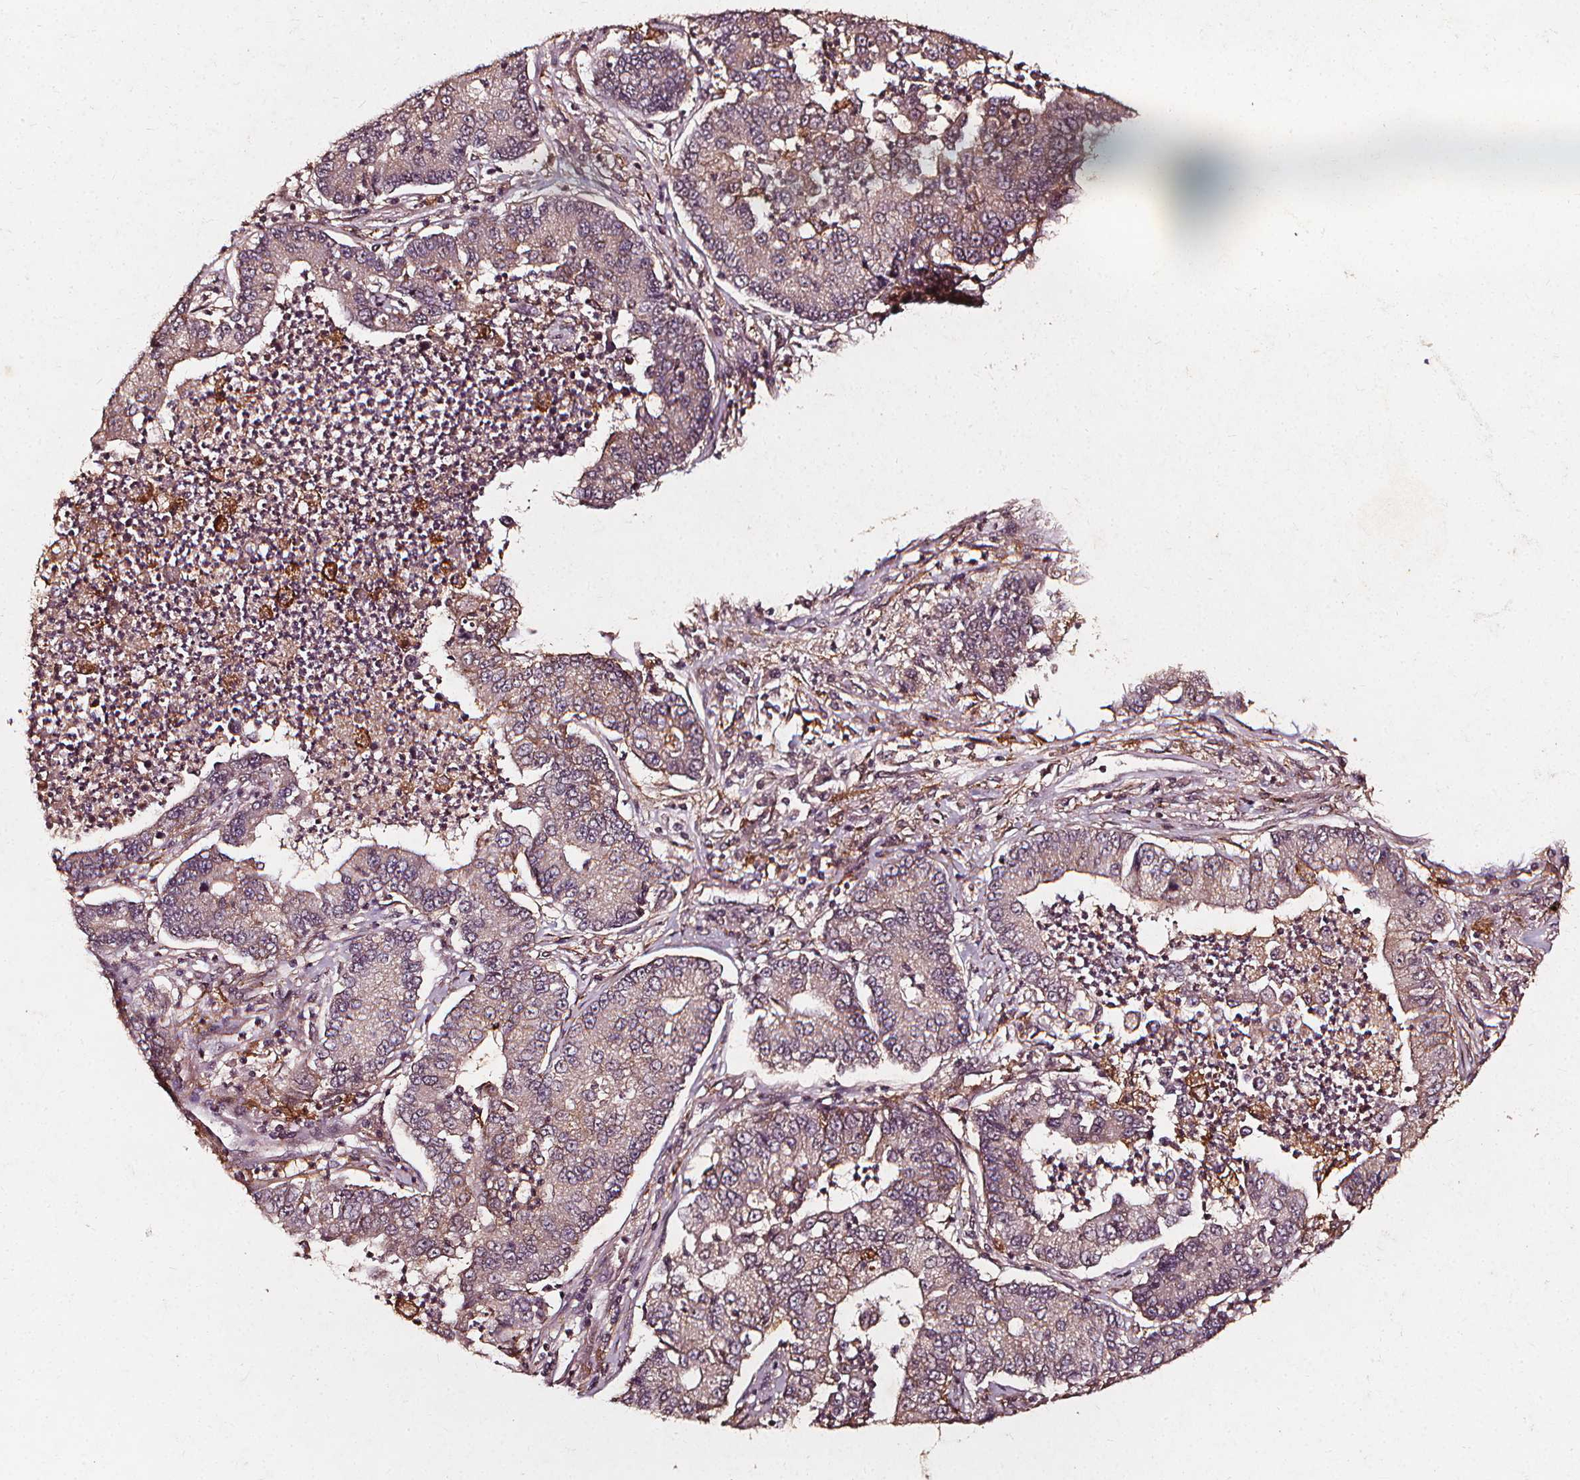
{"staining": {"intensity": "weak", "quantity": "<25%", "location": "cytoplasmic/membranous"}, "tissue": "lung cancer", "cell_type": "Tumor cells", "image_type": "cancer", "snomed": [{"axis": "morphology", "description": "Adenocarcinoma, NOS"}, {"axis": "topography", "description": "Lung"}], "caption": "Photomicrograph shows no protein expression in tumor cells of adenocarcinoma (lung) tissue.", "gene": "ABCA1", "patient": {"sex": "female", "age": 57}}